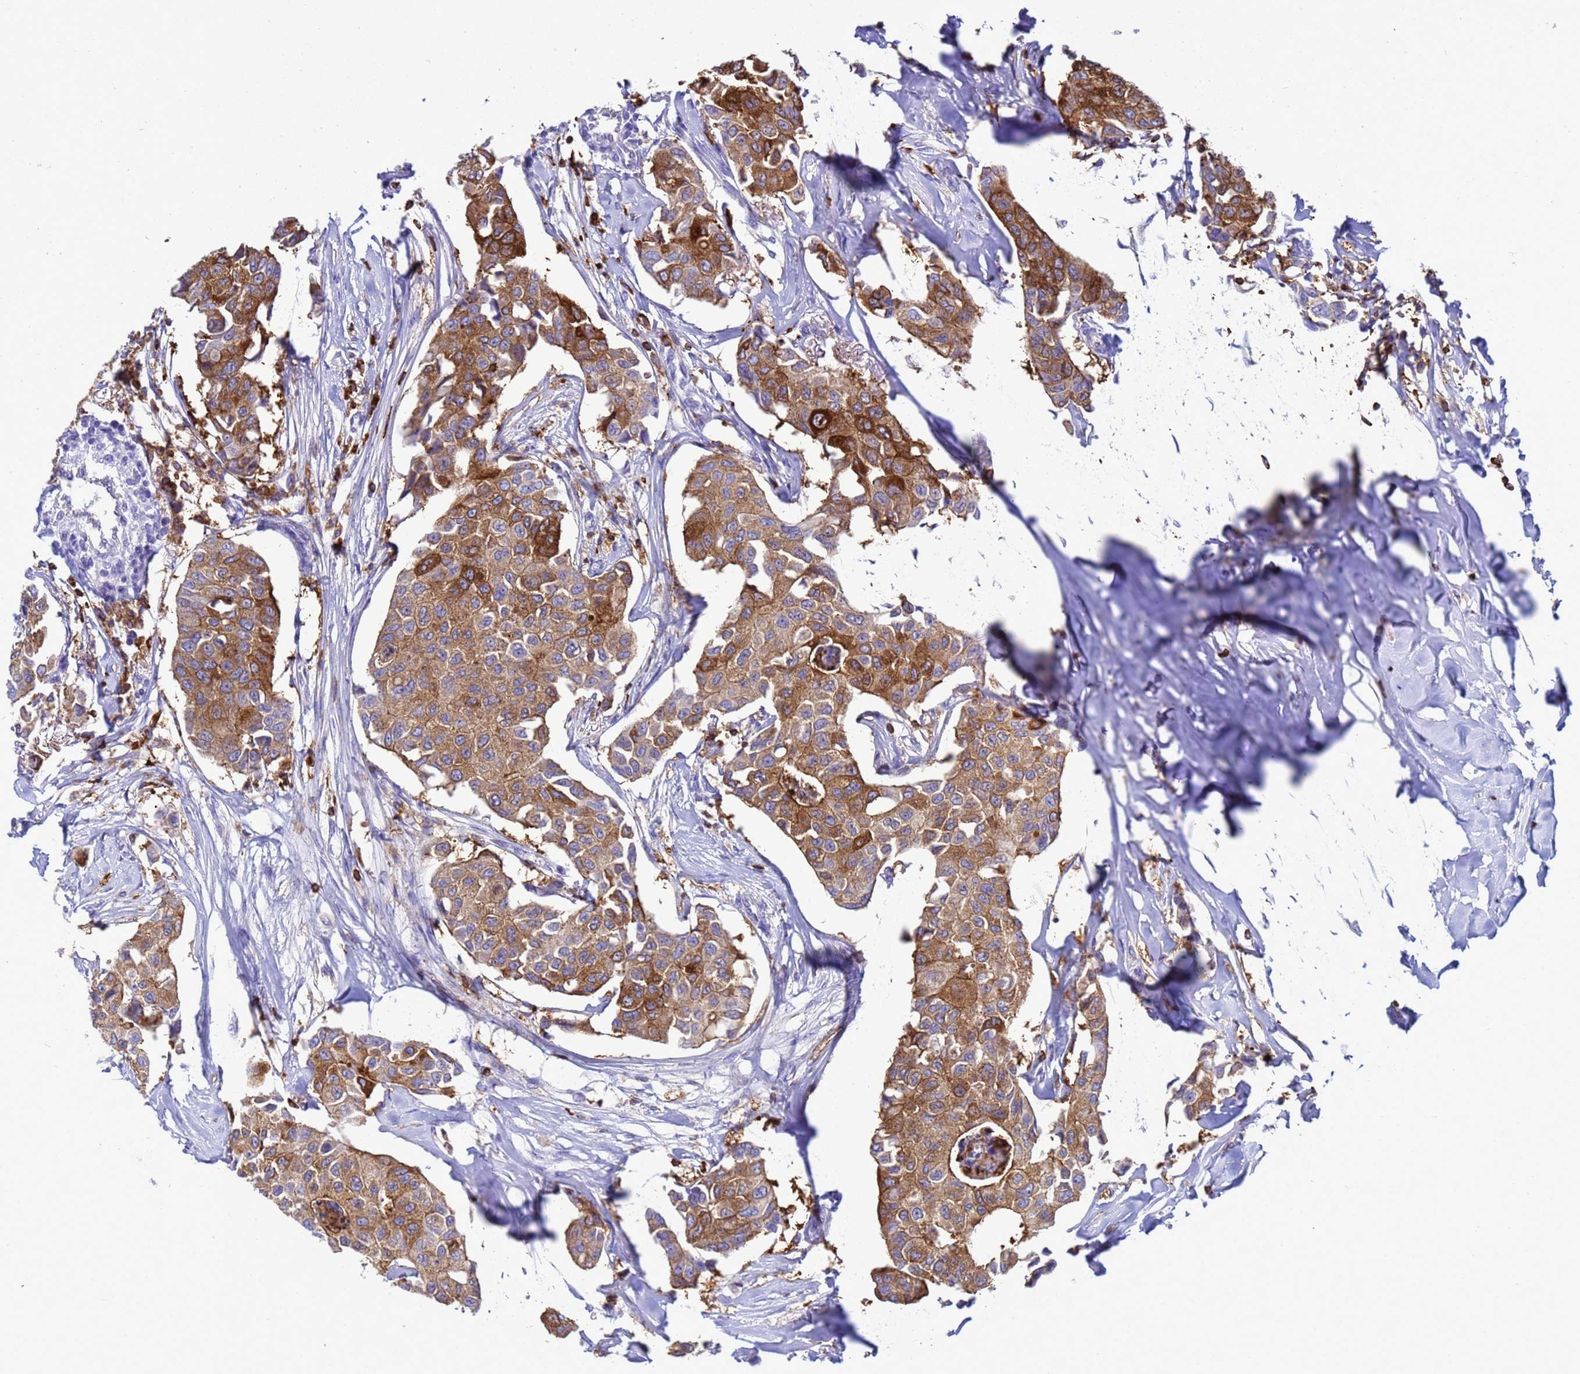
{"staining": {"intensity": "moderate", "quantity": ">75%", "location": "cytoplasmic/membranous"}, "tissue": "breast cancer", "cell_type": "Tumor cells", "image_type": "cancer", "snomed": [{"axis": "morphology", "description": "Duct carcinoma"}, {"axis": "topography", "description": "Breast"}], "caption": "Breast invasive ductal carcinoma stained with immunohistochemistry reveals moderate cytoplasmic/membranous expression in approximately >75% of tumor cells.", "gene": "EZR", "patient": {"sex": "female", "age": 80}}